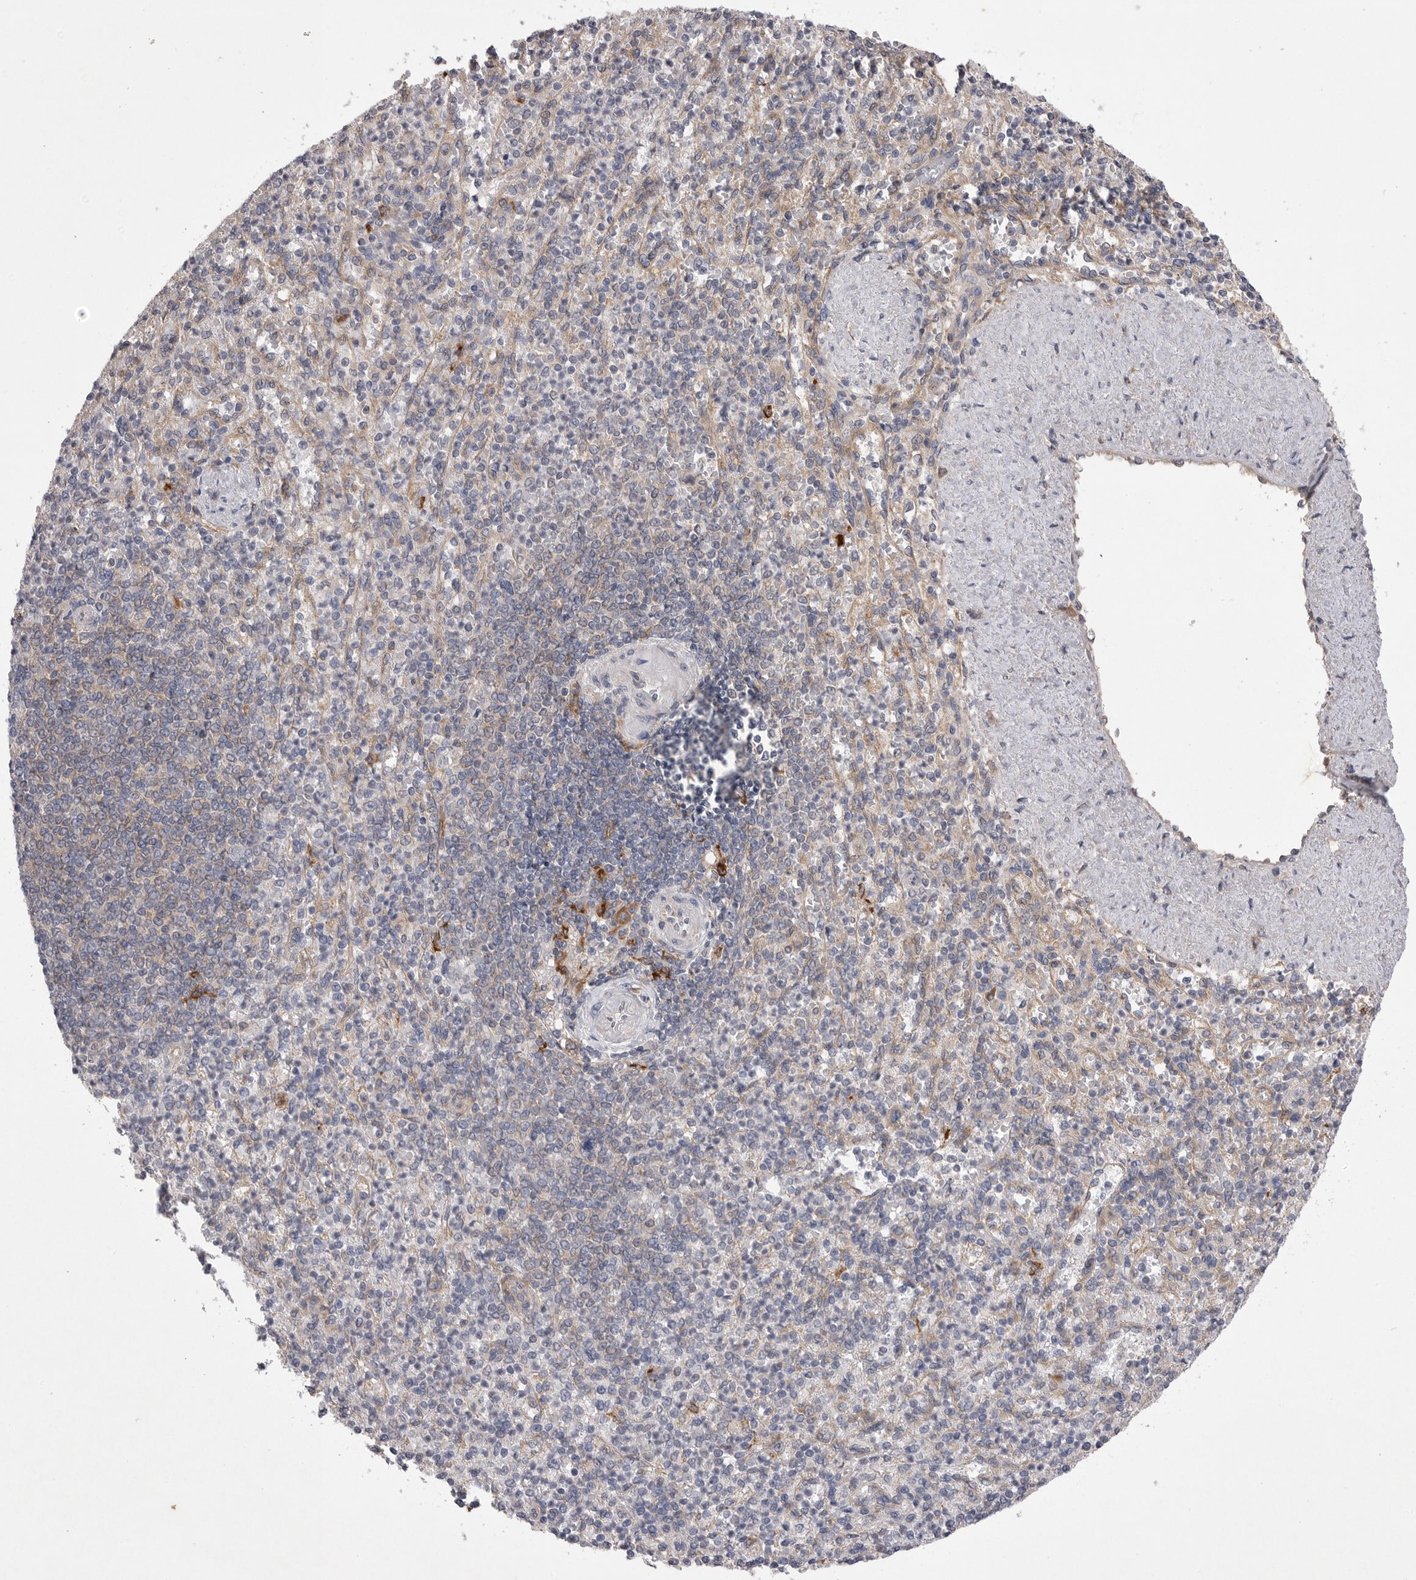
{"staining": {"intensity": "negative", "quantity": "none", "location": "none"}, "tissue": "spleen", "cell_type": "Cells in red pulp", "image_type": "normal", "snomed": [{"axis": "morphology", "description": "Normal tissue, NOS"}, {"axis": "topography", "description": "Spleen"}], "caption": "DAB (3,3'-diaminobenzidine) immunohistochemical staining of benign spleen demonstrates no significant expression in cells in red pulp. The staining was performed using DAB to visualize the protein expression in brown, while the nuclei were stained in blue with hematoxylin (Magnification: 20x).", "gene": "VAC14", "patient": {"sex": "female", "age": 74}}